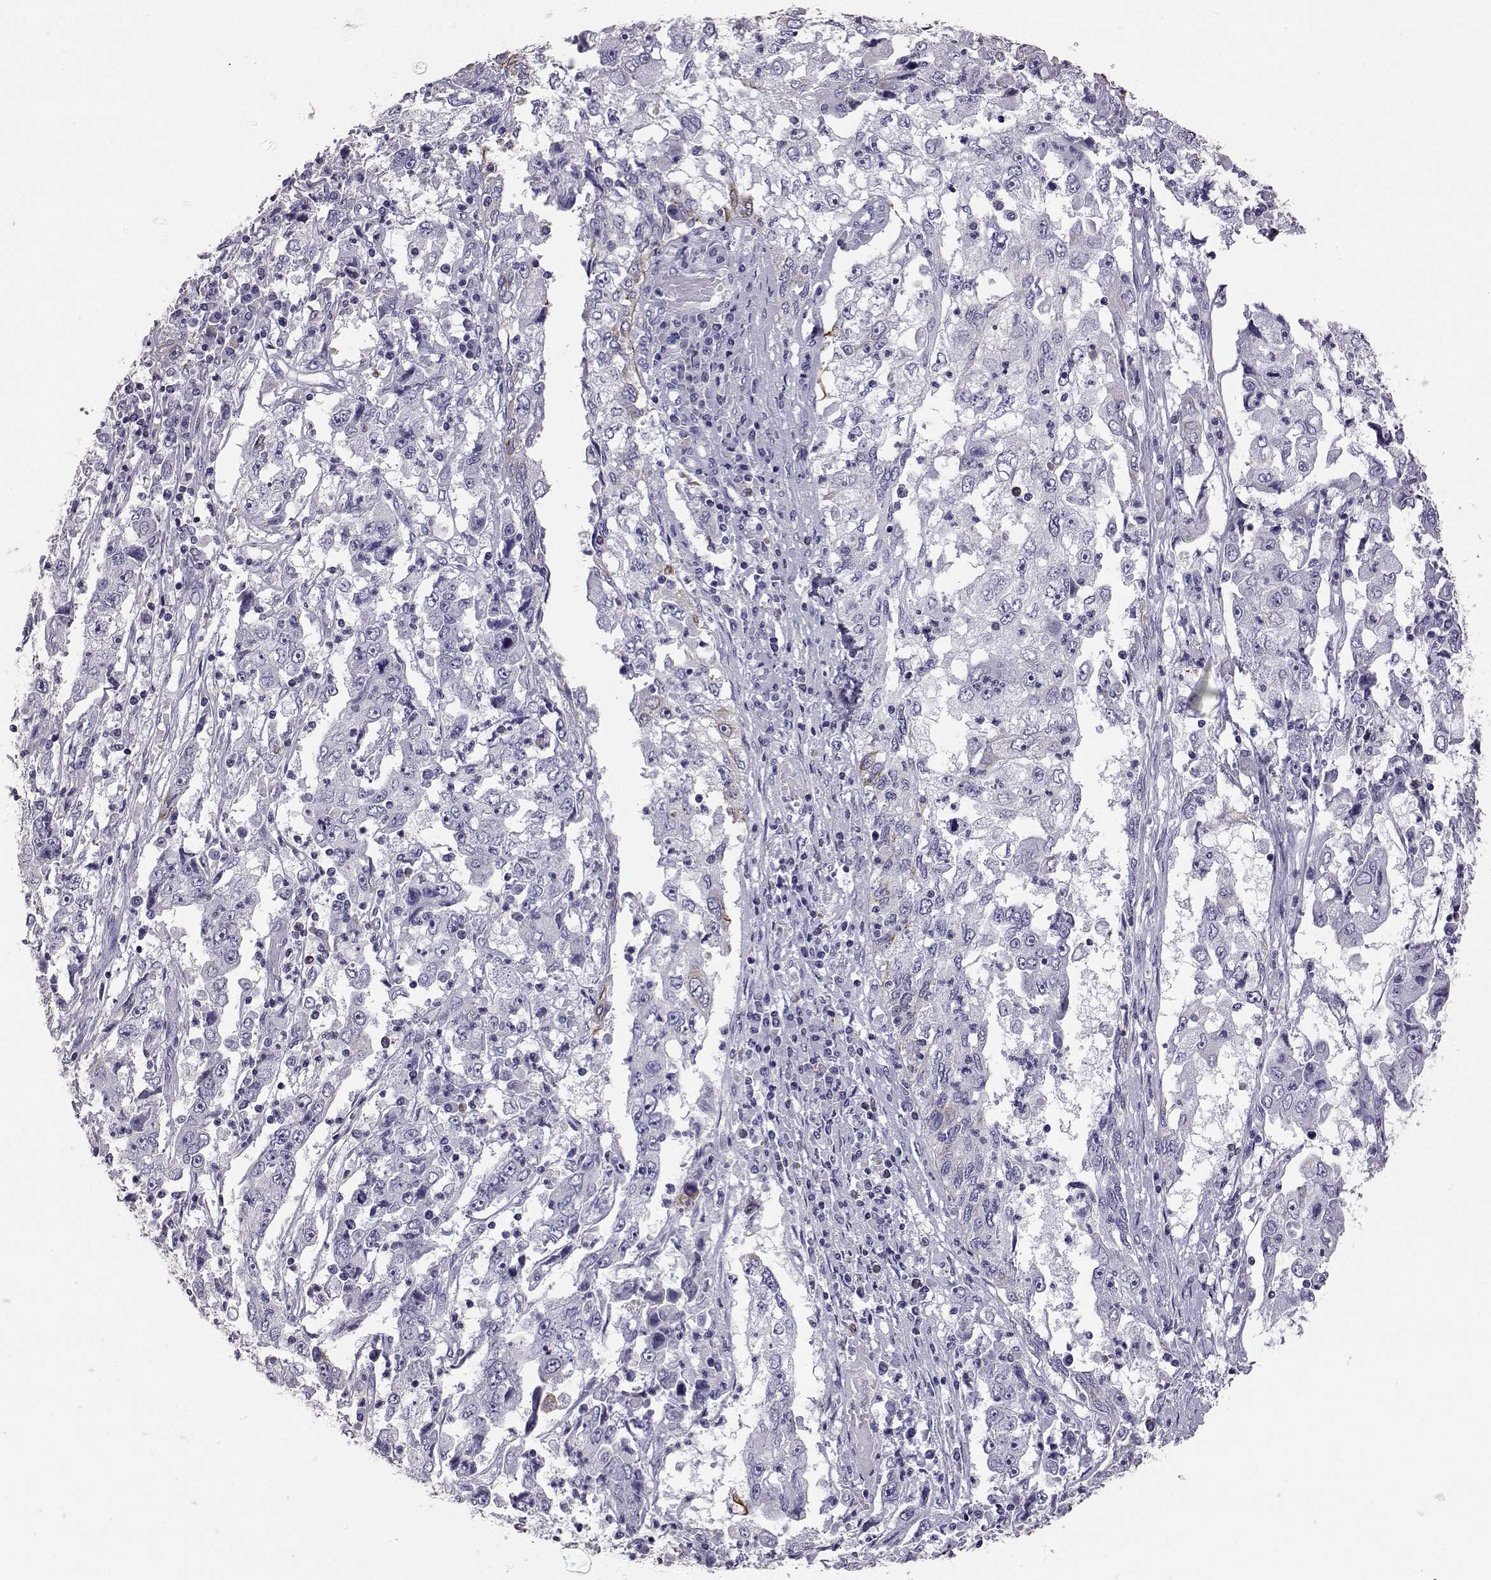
{"staining": {"intensity": "negative", "quantity": "none", "location": "none"}, "tissue": "cervical cancer", "cell_type": "Tumor cells", "image_type": "cancer", "snomed": [{"axis": "morphology", "description": "Squamous cell carcinoma, NOS"}, {"axis": "topography", "description": "Cervix"}], "caption": "This is an IHC image of cervical cancer. There is no expression in tumor cells.", "gene": "AKR1B1", "patient": {"sex": "female", "age": 36}}